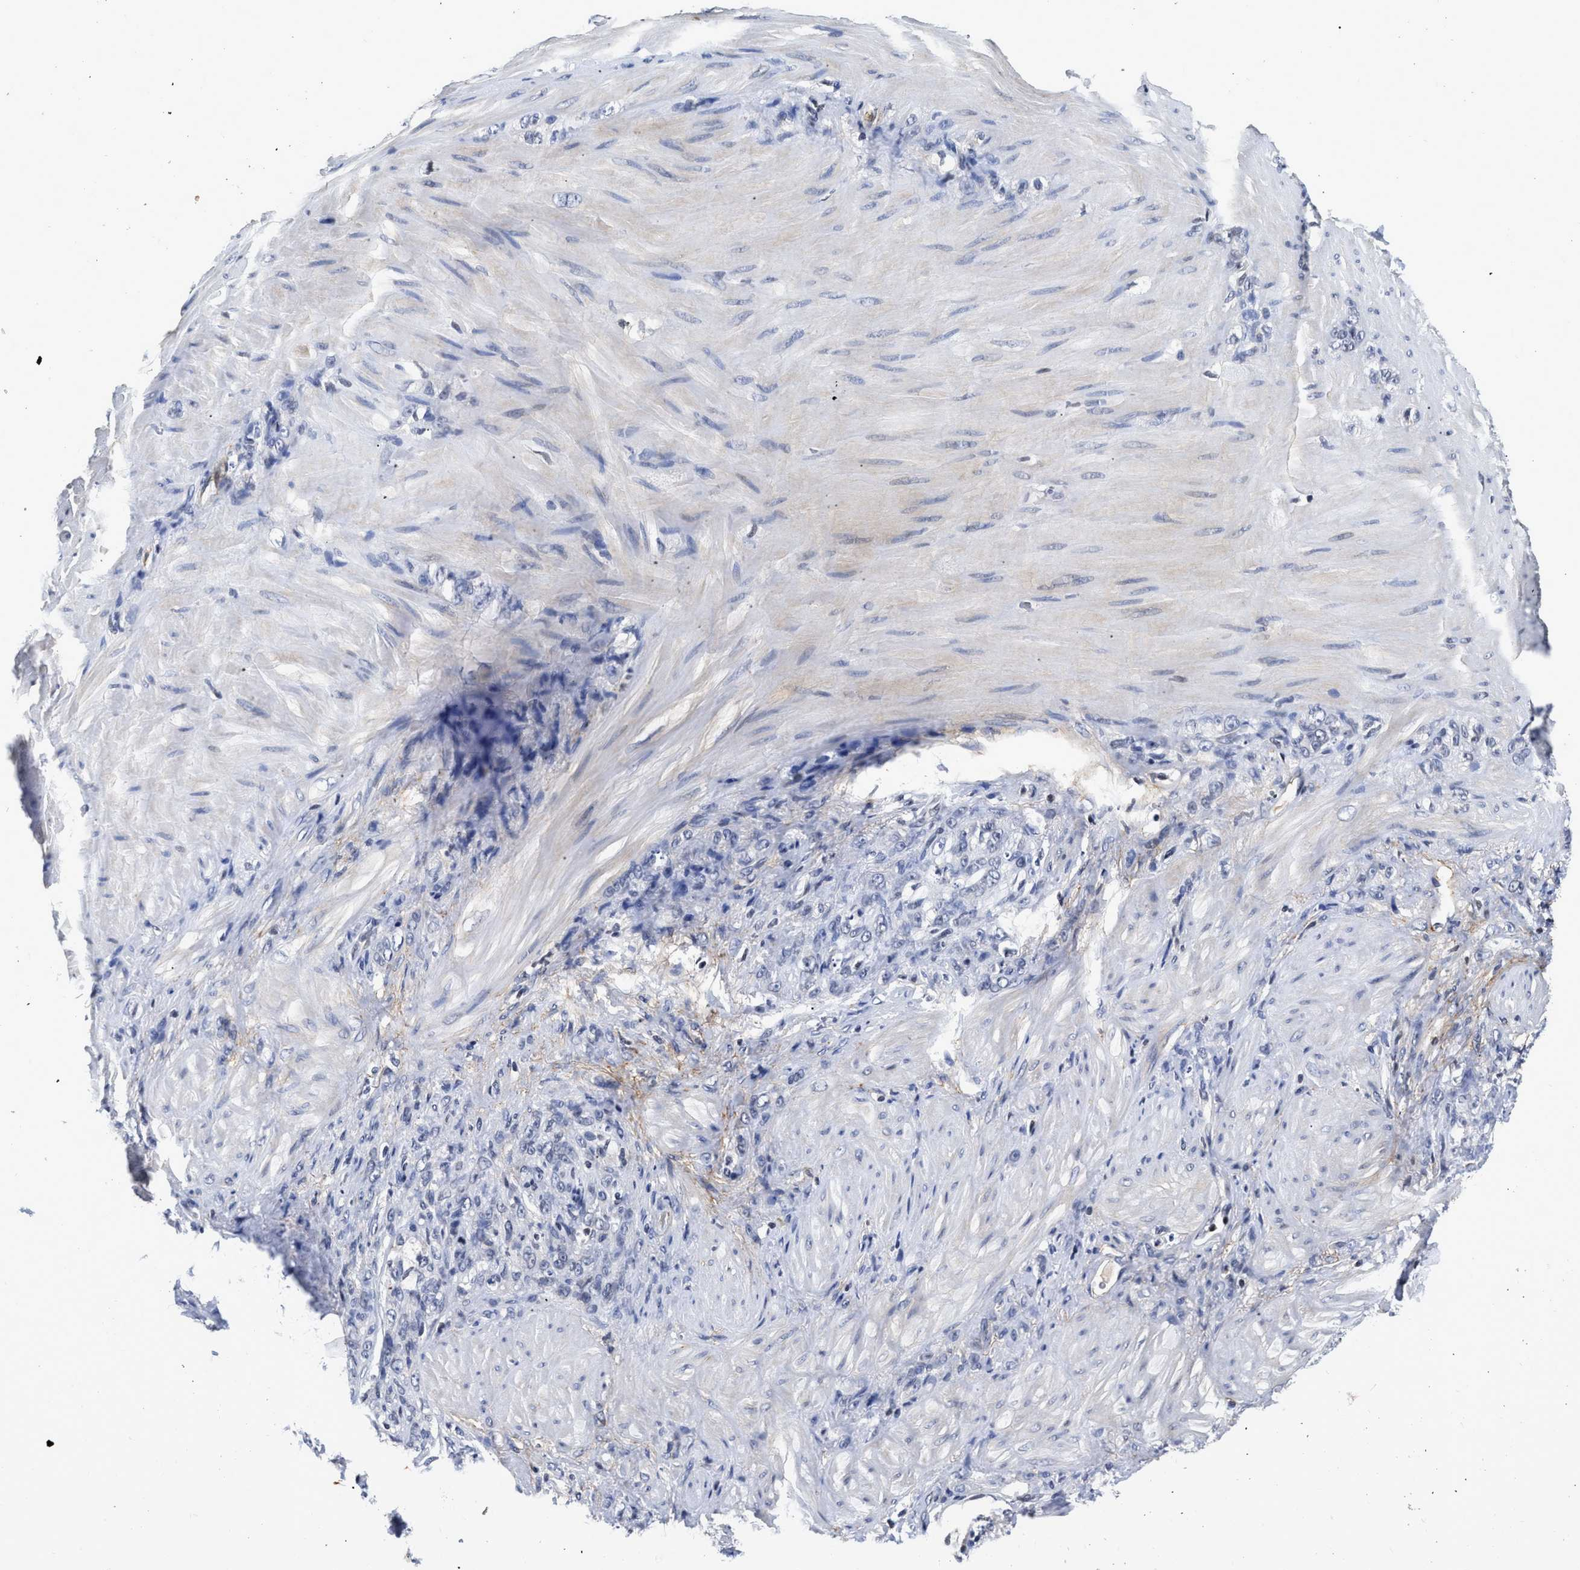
{"staining": {"intensity": "negative", "quantity": "none", "location": "none"}, "tissue": "stomach cancer", "cell_type": "Tumor cells", "image_type": "cancer", "snomed": [{"axis": "morphology", "description": "Normal tissue, NOS"}, {"axis": "morphology", "description": "Adenocarcinoma, NOS"}, {"axis": "topography", "description": "Stomach"}], "caption": "This is a micrograph of IHC staining of stomach adenocarcinoma, which shows no positivity in tumor cells.", "gene": "FBLN2", "patient": {"sex": "male", "age": 82}}